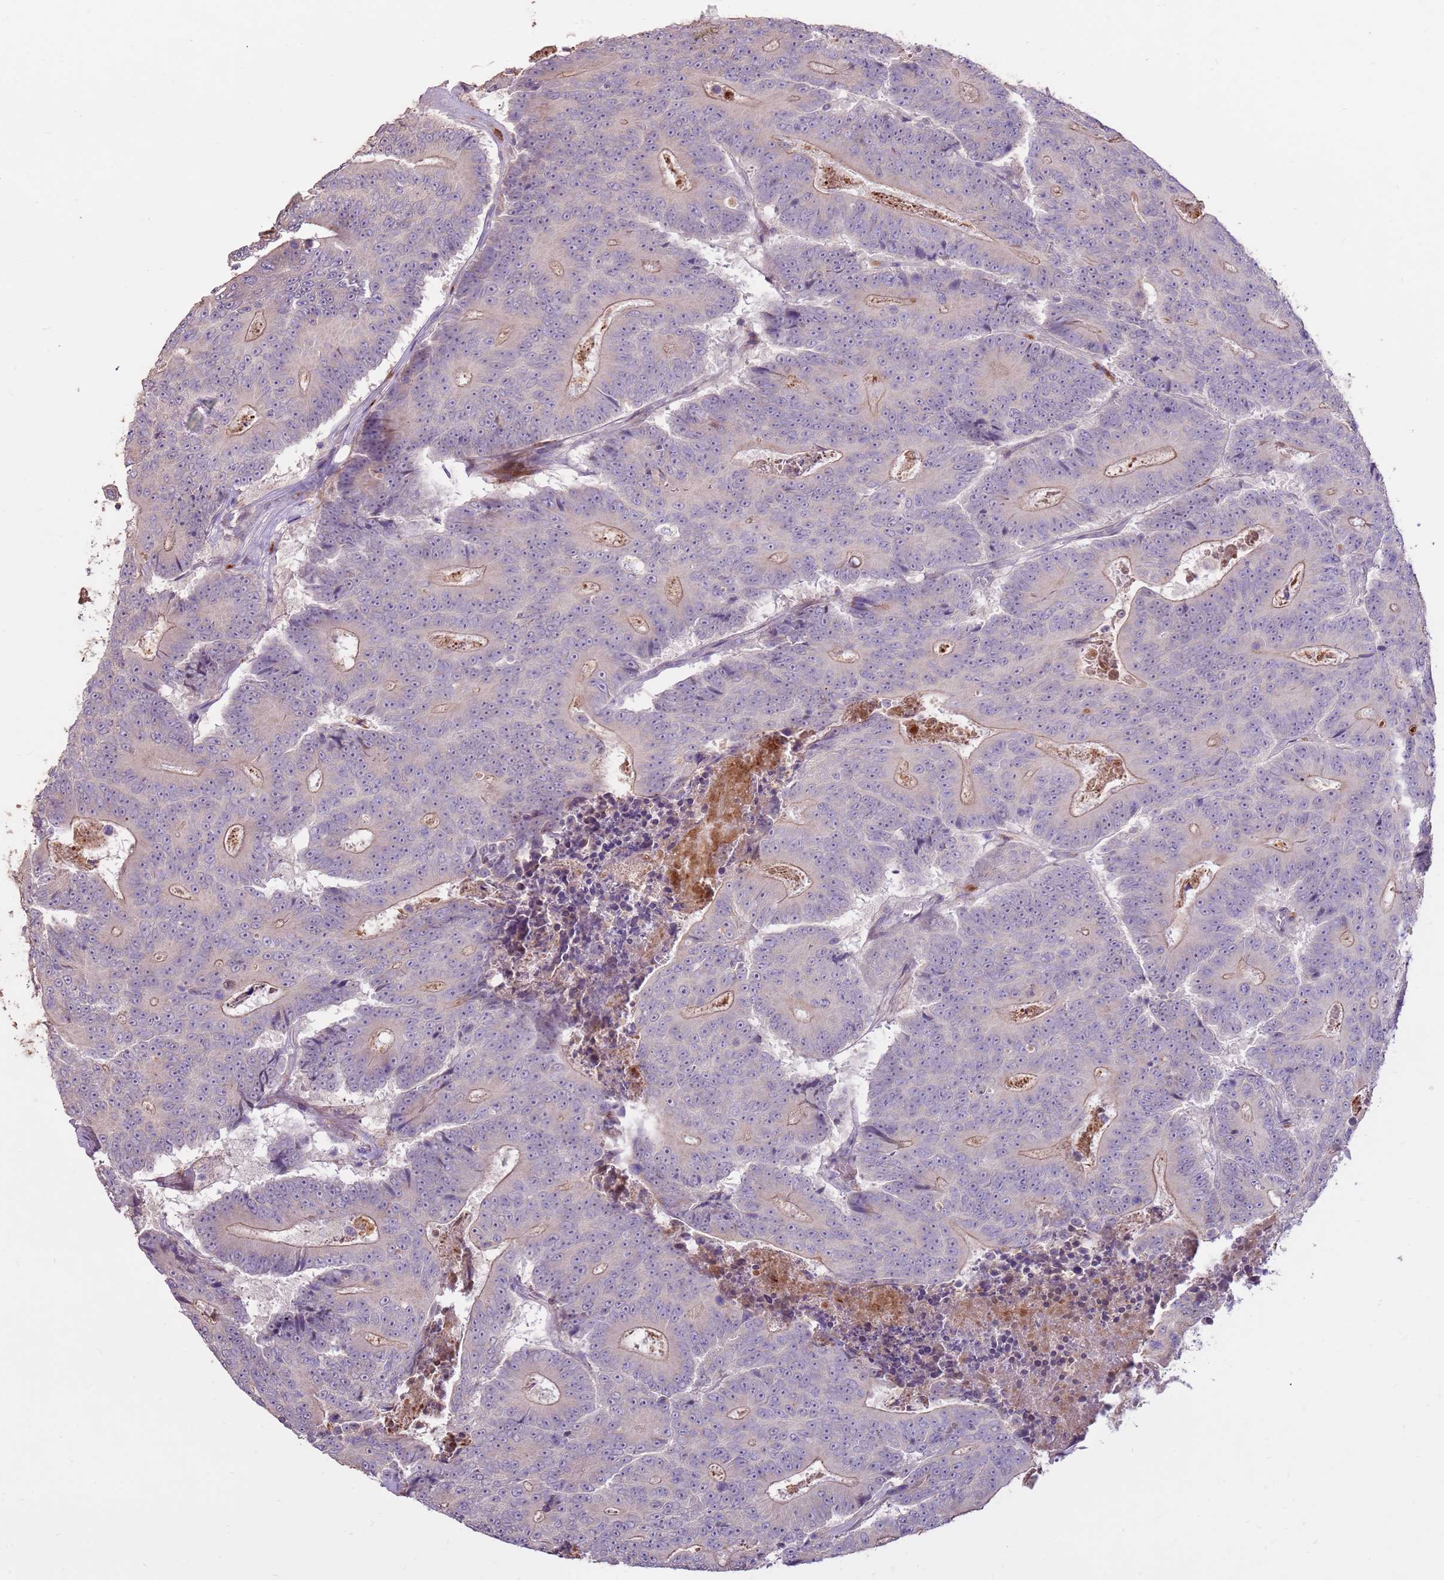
{"staining": {"intensity": "weak", "quantity": "25%-75%", "location": "cytoplasmic/membranous"}, "tissue": "colorectal cancer", "cell_type": "Tumor cells", "image_type": "cancer", "snomed": [{"axis": "morphology", "description": "Adenocarcinoma, NOS"}, {"axis": "topography", "description": "Colon"}], "caption": "About 25%-75% of tumor cells in human adenocarcinoma (colorectal) demonstrate weak cytoplasmic/membranous protein staining as visualized by brown immunohistochemical staining.", "gene": "LGI4", "patient": {"sex": "male", "age": 83}}